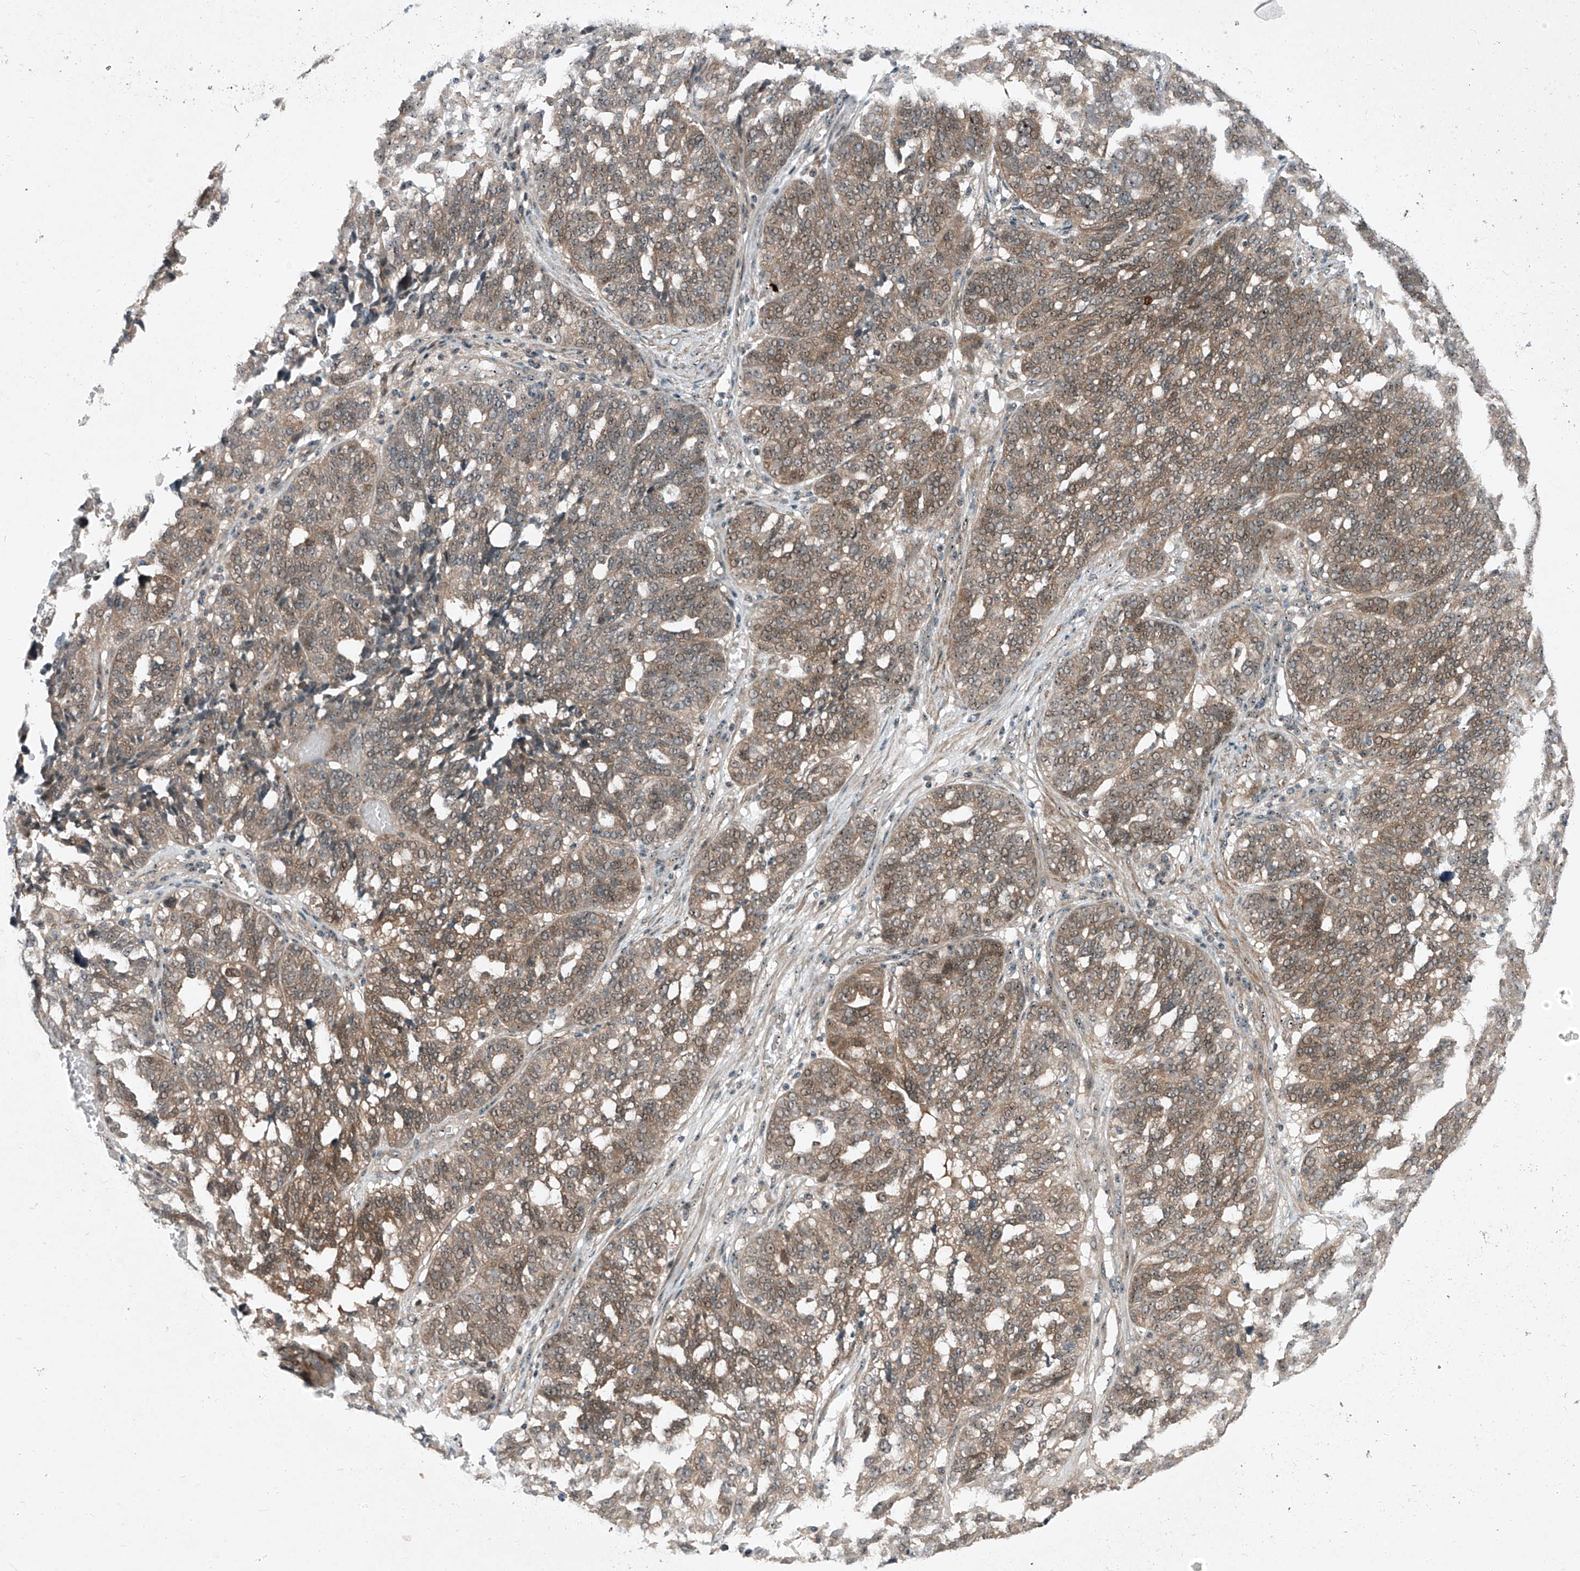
{"staining": {"intensity": "moderate", "quantity": ">75%", "location": "cytoplasmic/membranous"}, "tissue": "ovarian cancer", "cell_type": "Tumor cells", "image_type": "cancer", "snomed": [{"axis": "morphology", "description": "Cystadenocarcinoma, serous, NOS"}, {"axis": "topography", "description": "Ovary"}], "caption": "Immunohistochemistry histopathology image of neoplastic tissue: human ovarian cancer stained using IHC reveals medium levels of moderate protein expression localized specifically in the cytoplasmic/membranous of tumor cells, appearing as a cytoplasmic/membranous brown color.", "gene": "PPCS", "patient": {"sex": "female", "age": 59}}